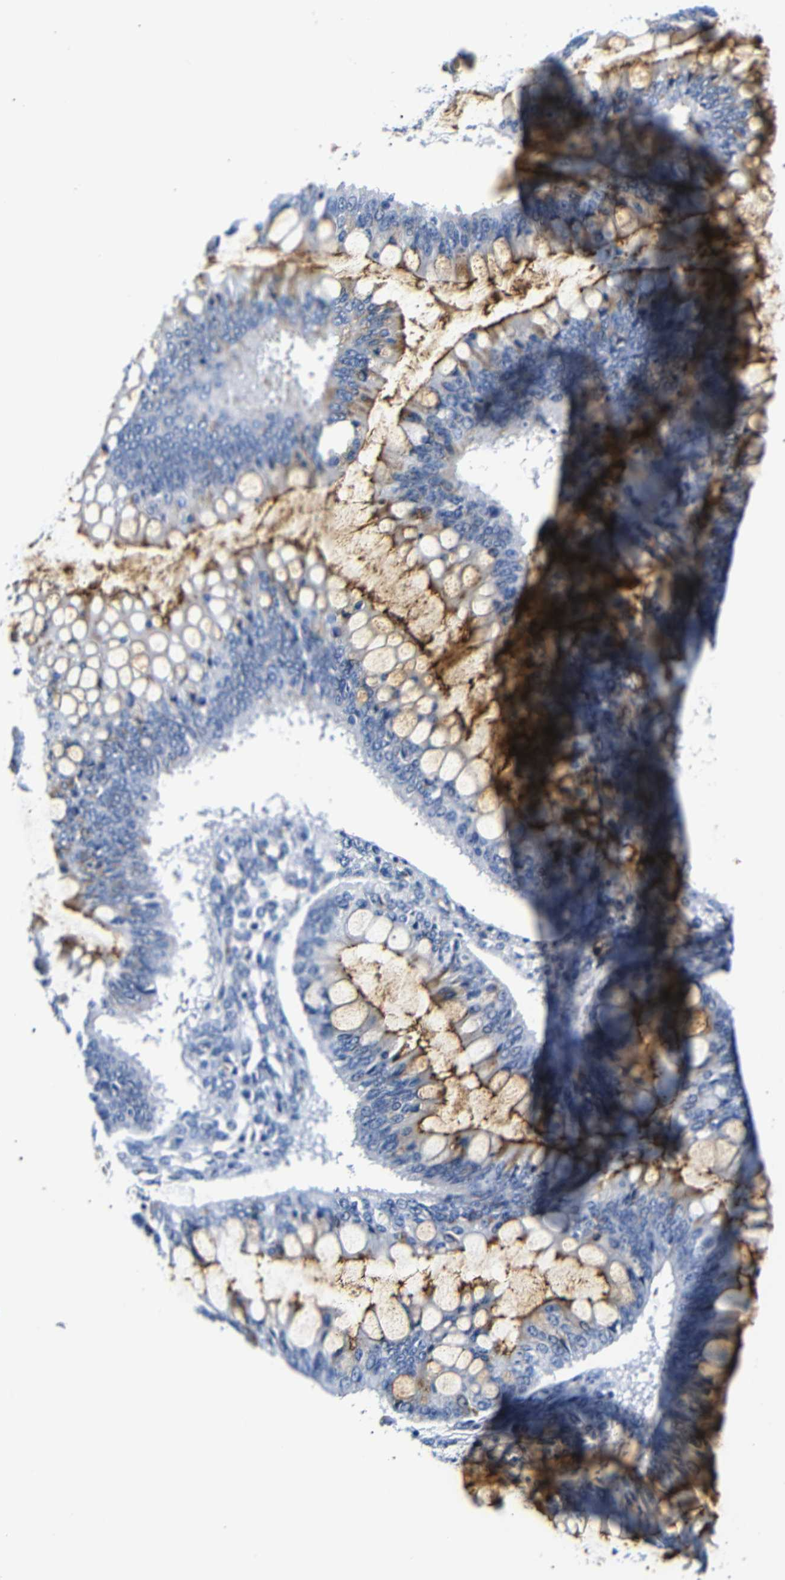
{"staining": {"intensity": "moderate", "quantity": ">75%", "location": "cytoplasmic/membranous"}, "tissue": "ovarian cancer", "cell_type": "Tumor cells", "image_type": "cancer", "snomed": [{"axis": "morphology", "description": "Cystadenocarcinoma, mucinous, NOS"}, {"axis": "topography", "description": "Ovary"}], "caption": "Mucinous cystadenocarcinoma (ovarian) was stained to show a protein in brown. There is medium levels of moderate cytoplasmic/membranous staining in approximately >75% of tumor cells.", "gene": "MUC4", "patient": {"sex": "female", "age": 73}}